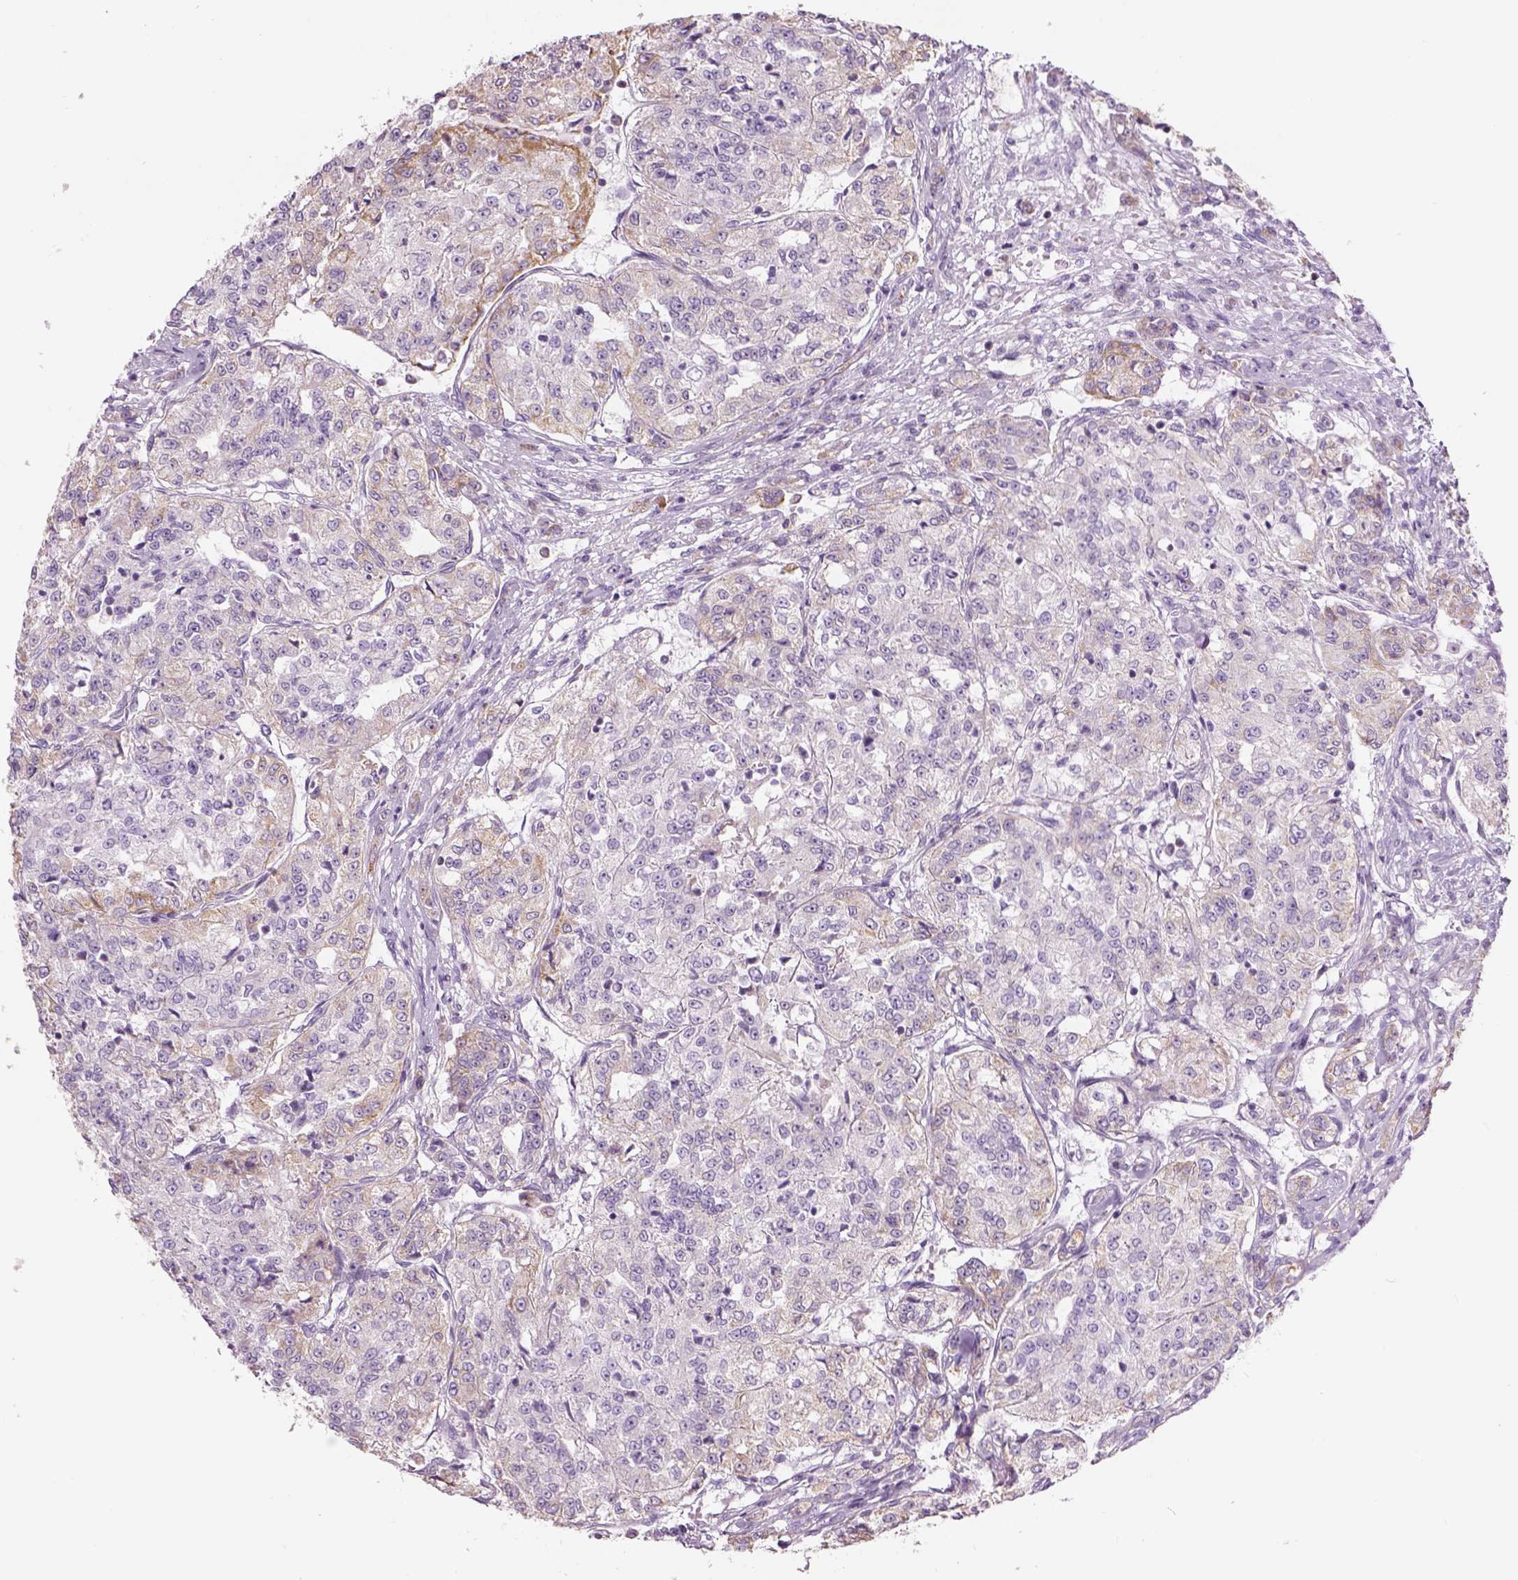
{"staining": {"intensity": "weak", "quantity": "<25%", "location": "cytoplasmic/membranous"}, "tissue": "renal cancer", "cell_type": "Tumor cells", "image_type": "cancer", "snomed": [{"axis": "morphology", "description": "Adenocarcinoma, NOS"}, {"axis": "topography", "description": "Kidney"}], "caption": "Tumor cells show no significant protein expression in renal adenocarcinoma.", "gene": "IFT52", "patient": {"sex": "female", "age": 63}}